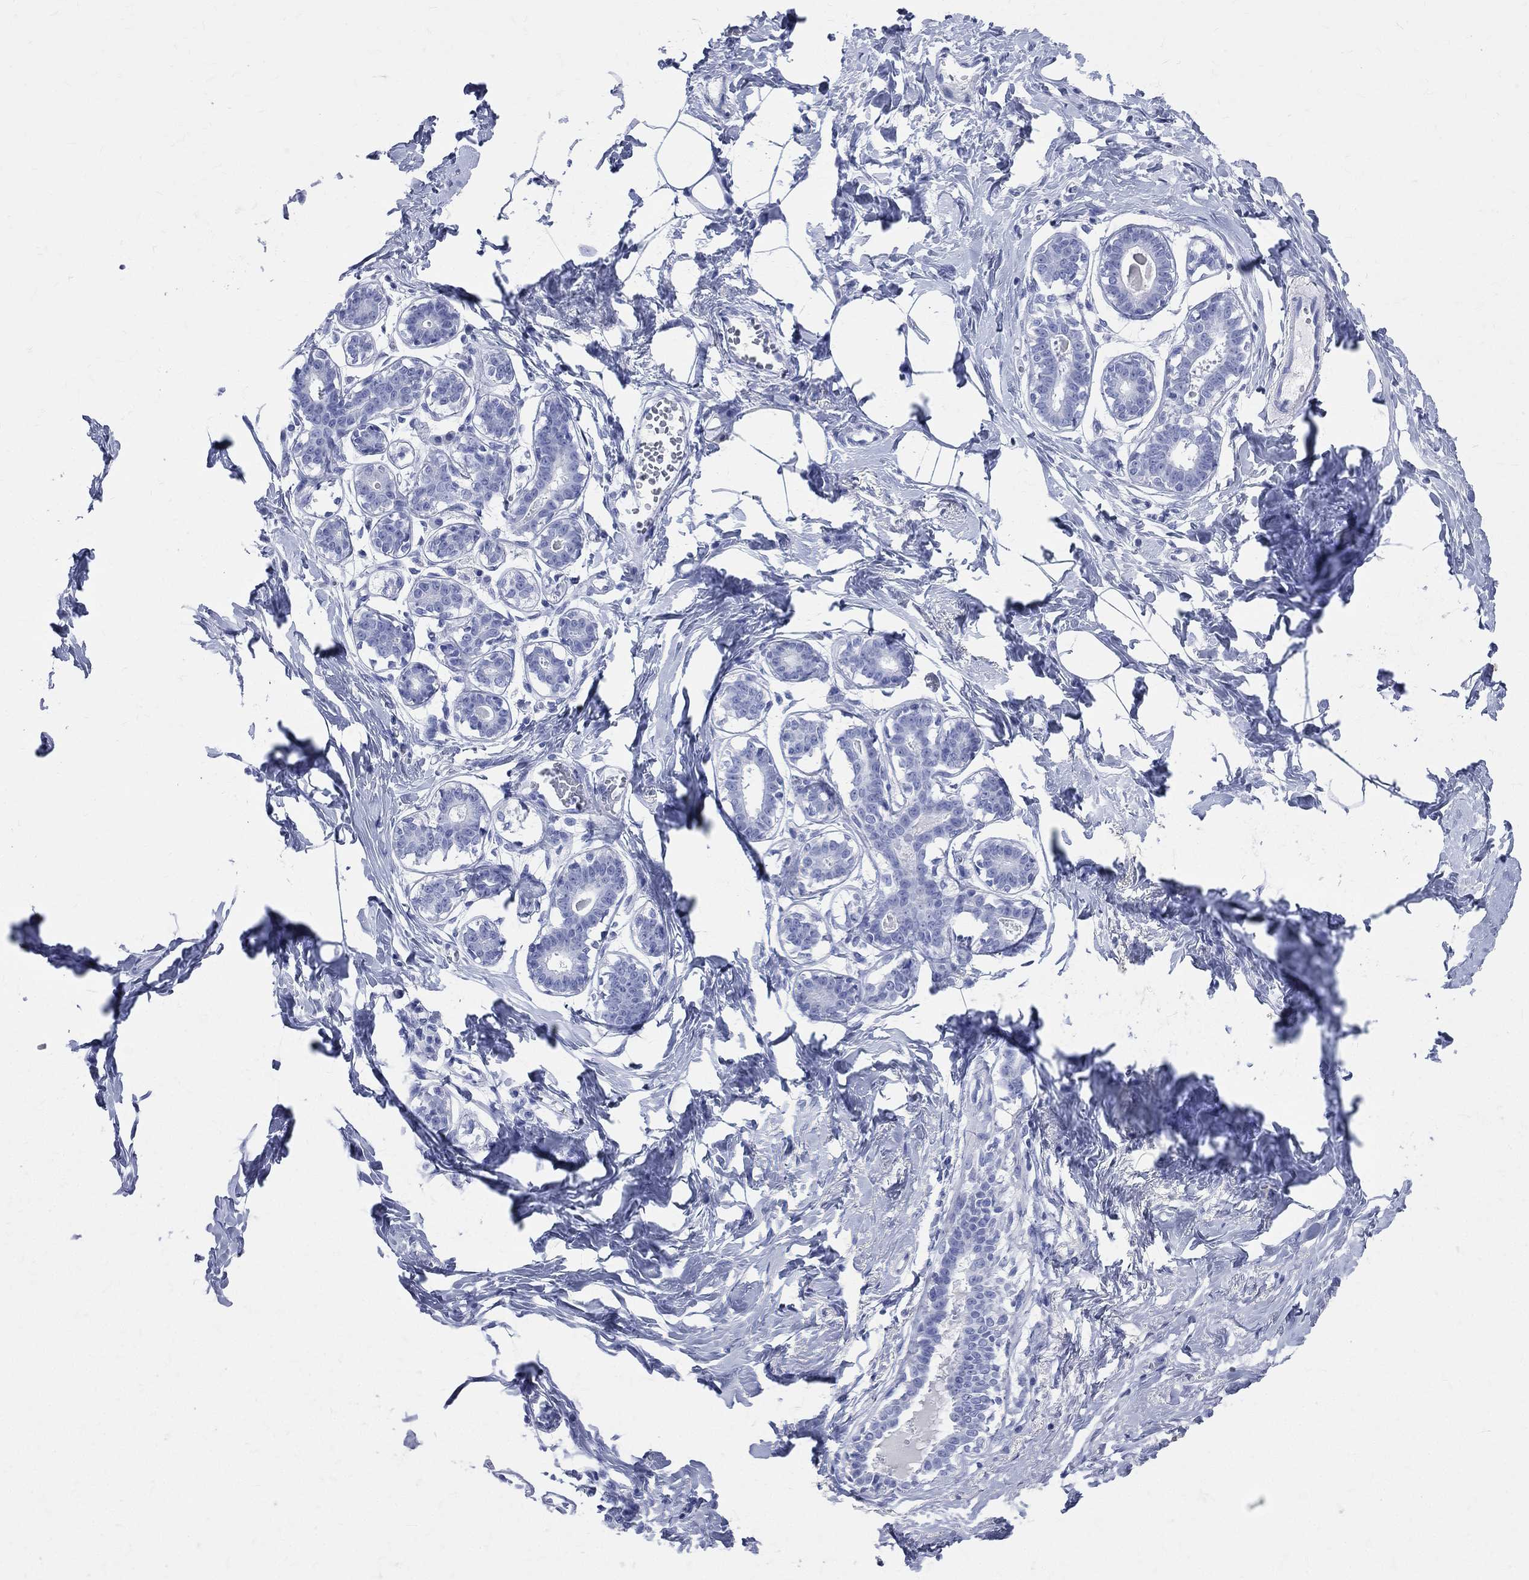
{"staining": {"intensity": "negative", "quantity": "none", "location": "none"}, "tissue": "breast", "cell_type": "Adipocytes", "image_type": "normal", "snomed": [{"axis": "morphology", "description": "Normal tissue, NOS"}, {"axis": "morphology", "description": "Lobular carcinoma, in situ"}, {"axis": "topography", "description": "Breast"}], "caption": "An immunohistochemistry photomicrograph of benign breast is shown. There is no staining in adipocytes of breast. (DAB IHC visualized using brightfield microscopy, high magnification).", "gene": "SYP", "patient": {"sex": "female", "age": 35}}